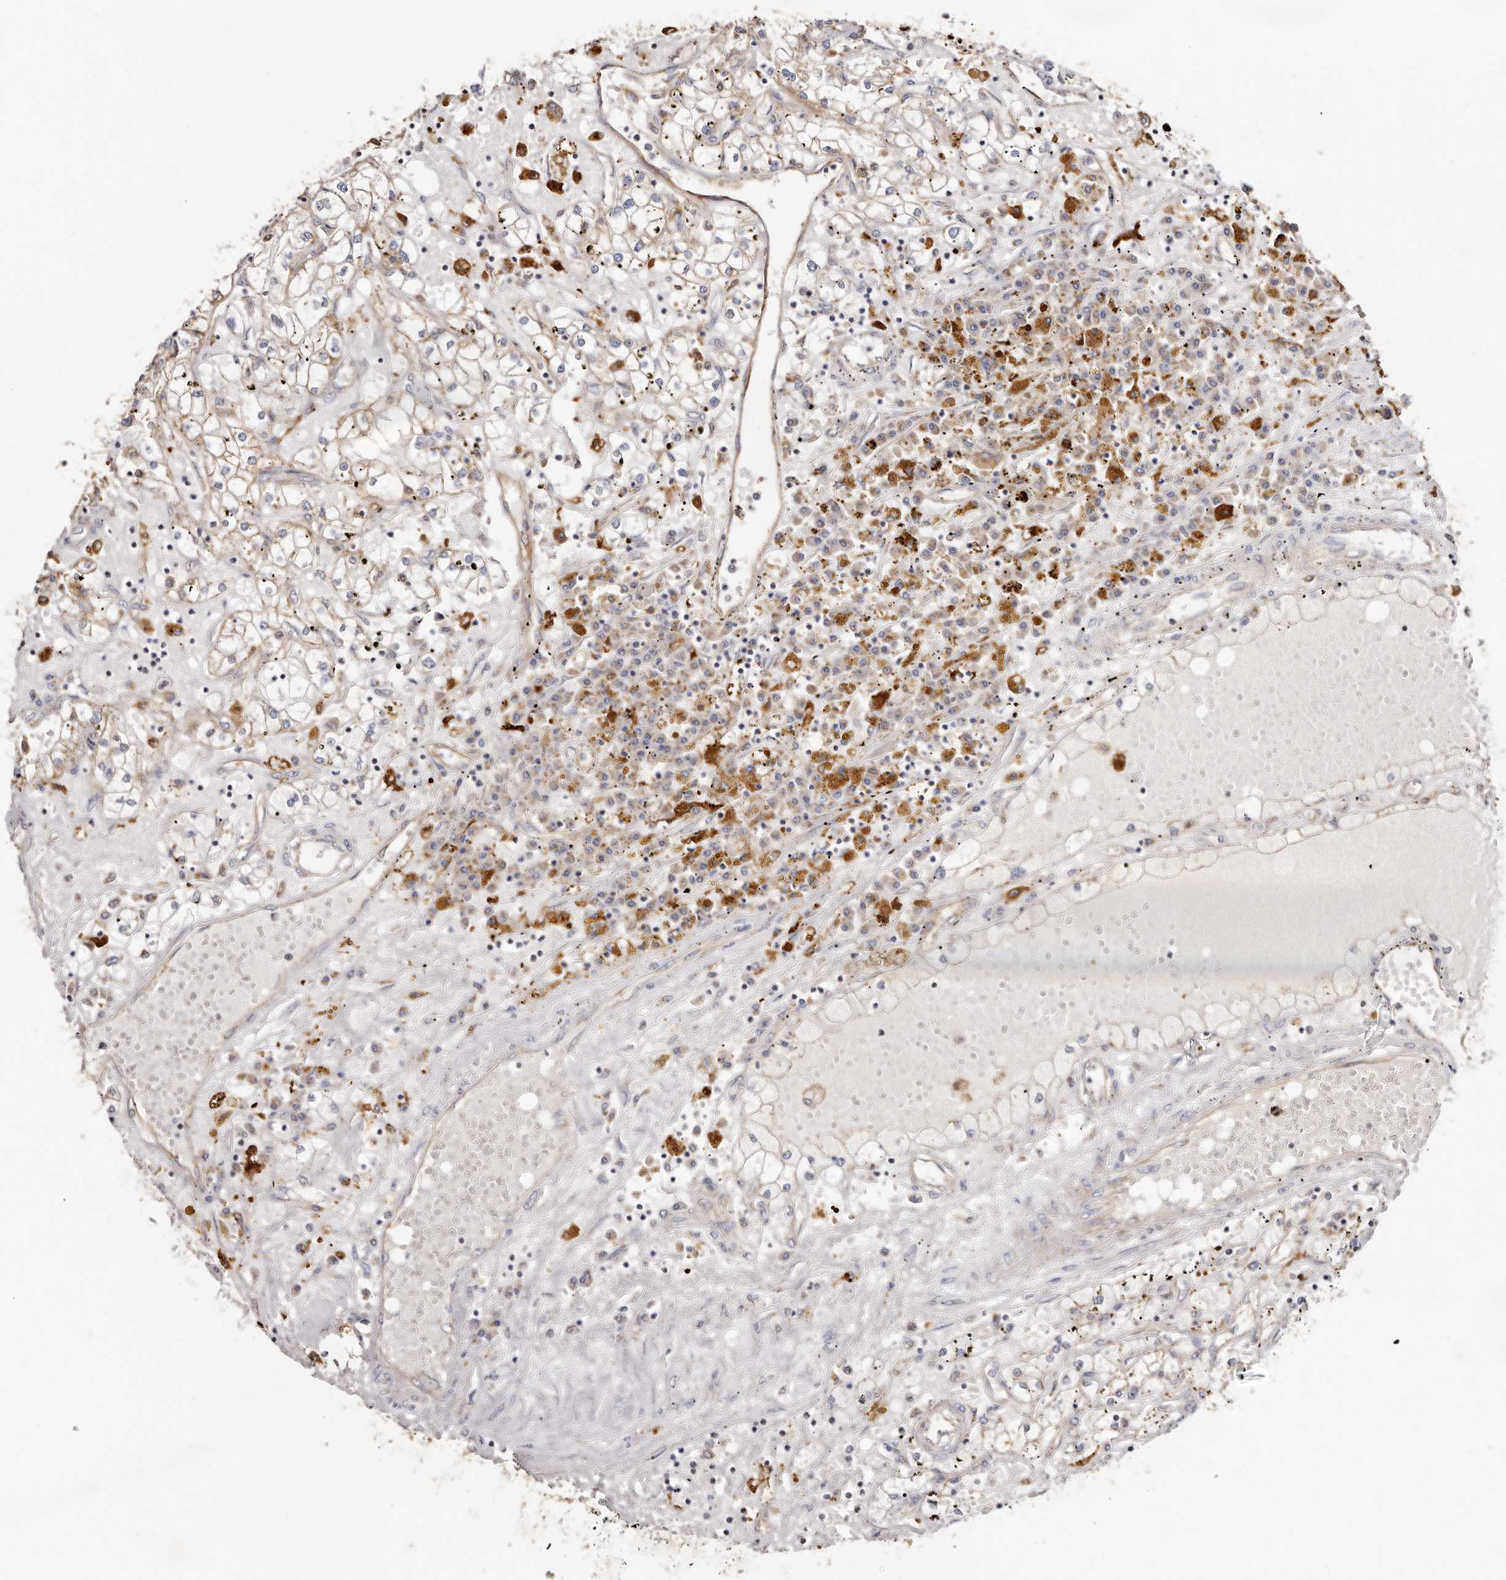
{"staining": {"intensity": "weak", "quantity": ">75%", "location": "cytoplasmic/membranous"}, "tissue": "renal cancer", "cell_type": "Tumor cells", "image_type": "cancer", "snomed": [{"axis": "morphology", "description": "Adenocarcinoma, NOS"}, {"axis": "topography", "description": "Kidney"}], "caption": "Renal adenocarcinoma tissue displays weak cytoplasmic/membranous staining in approximately >75% of tumor cells", "gene": "BAIAP2L1", "patient": {"sex": "male", "age": 56}}